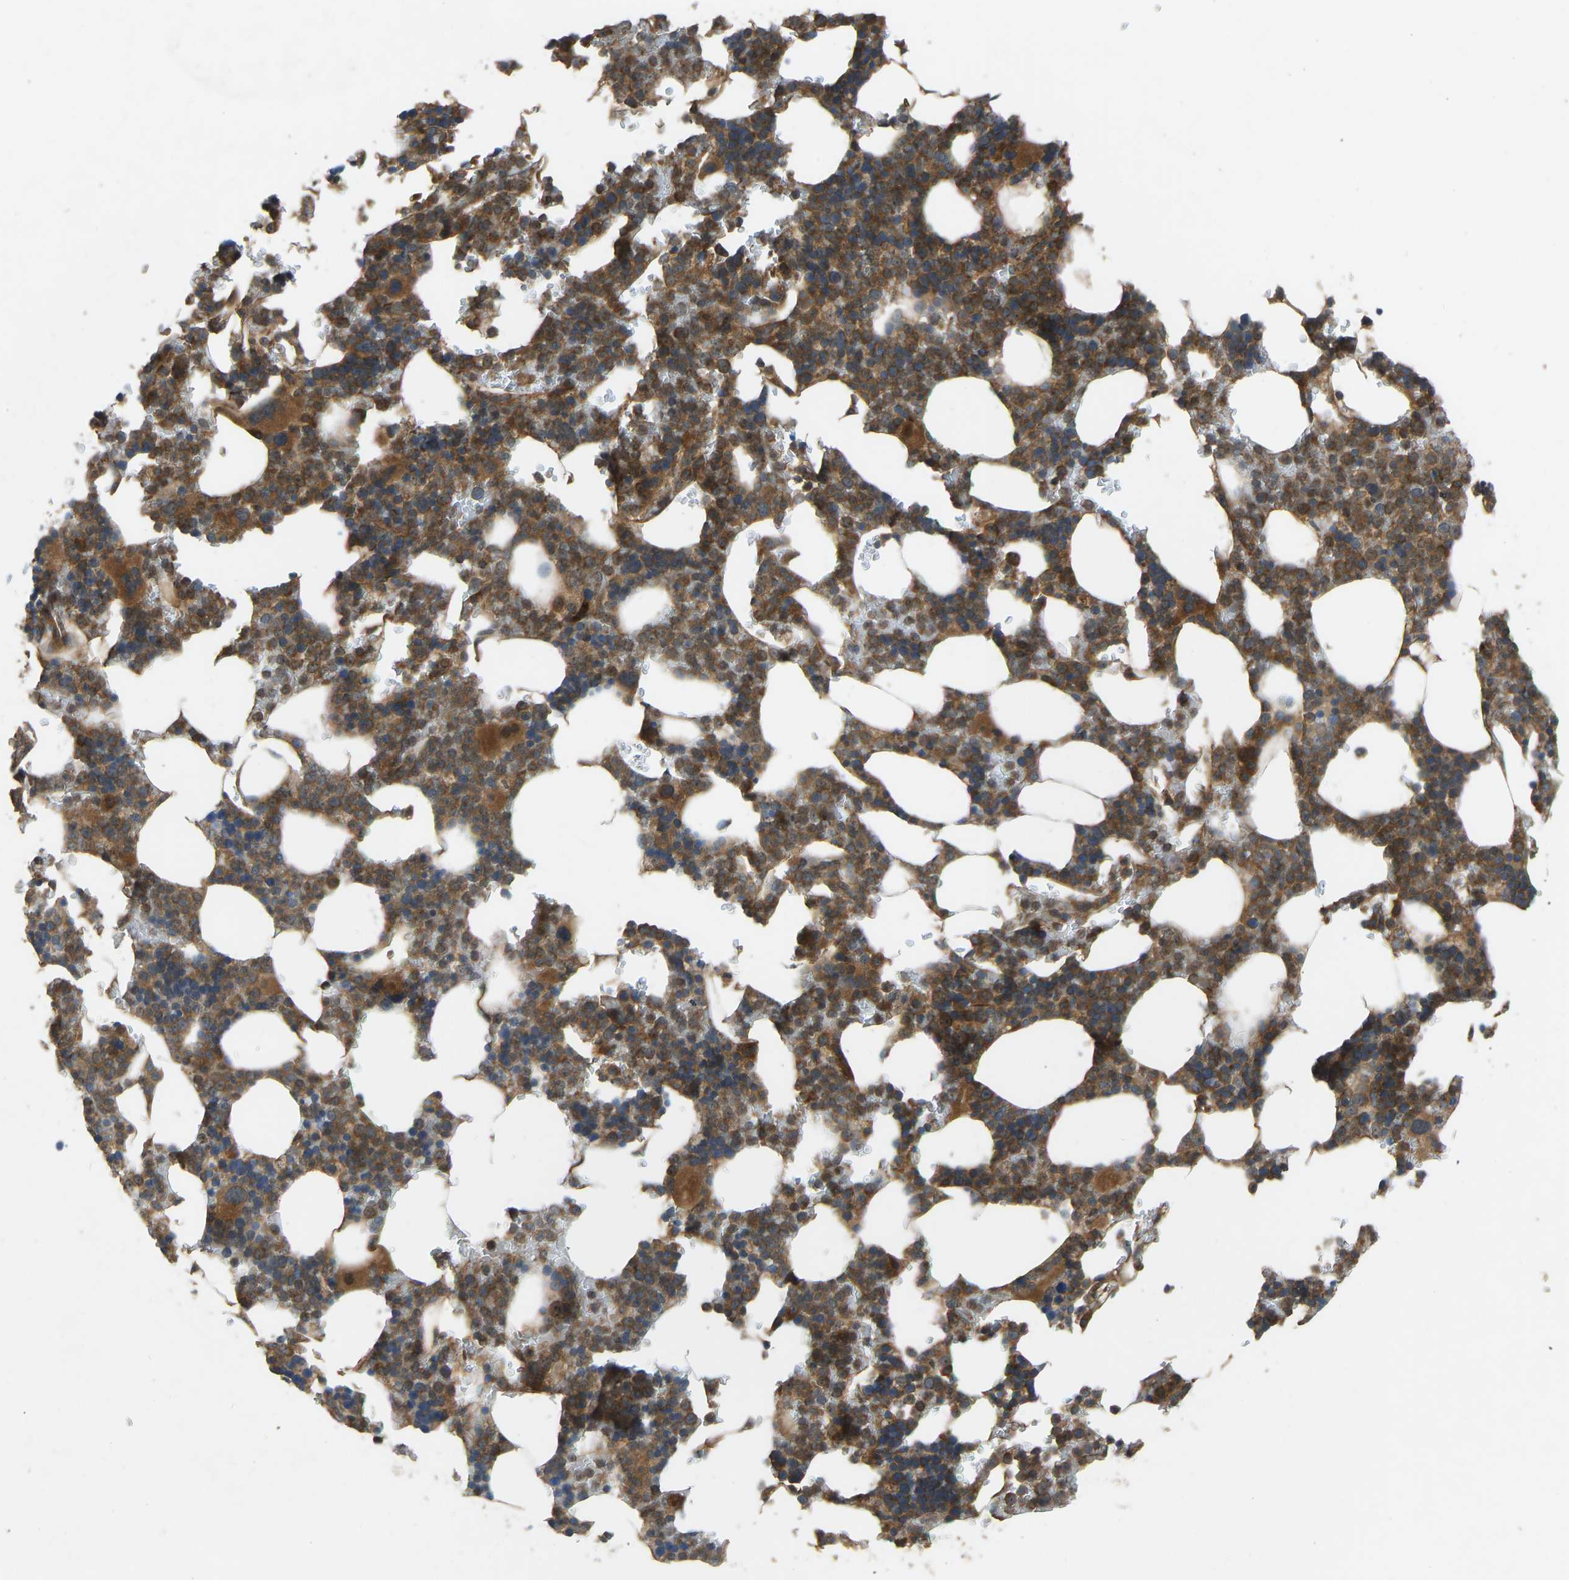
{"staining": {"intensity": "moderate", "quantity": ">75%", "location": "cytoplasmic/membranous"}, "tissue": "bone marrow", "cell_type": "Hematopoietic cells", "image_type": "normal", "snomed": [{"axis": "morphology", "description": "Normal tissue, NOS"}, {"axis": "topography", "description": "Bone marrow"}], "caption": "This is an image of immunohistochemistry staining of normal bone marrow, which shows moderate positivity in the cytoplasmic/membranous of hematopoietic cells.", "gene": "ZNF71", "patient": {"sex": "female", "age": 81}}